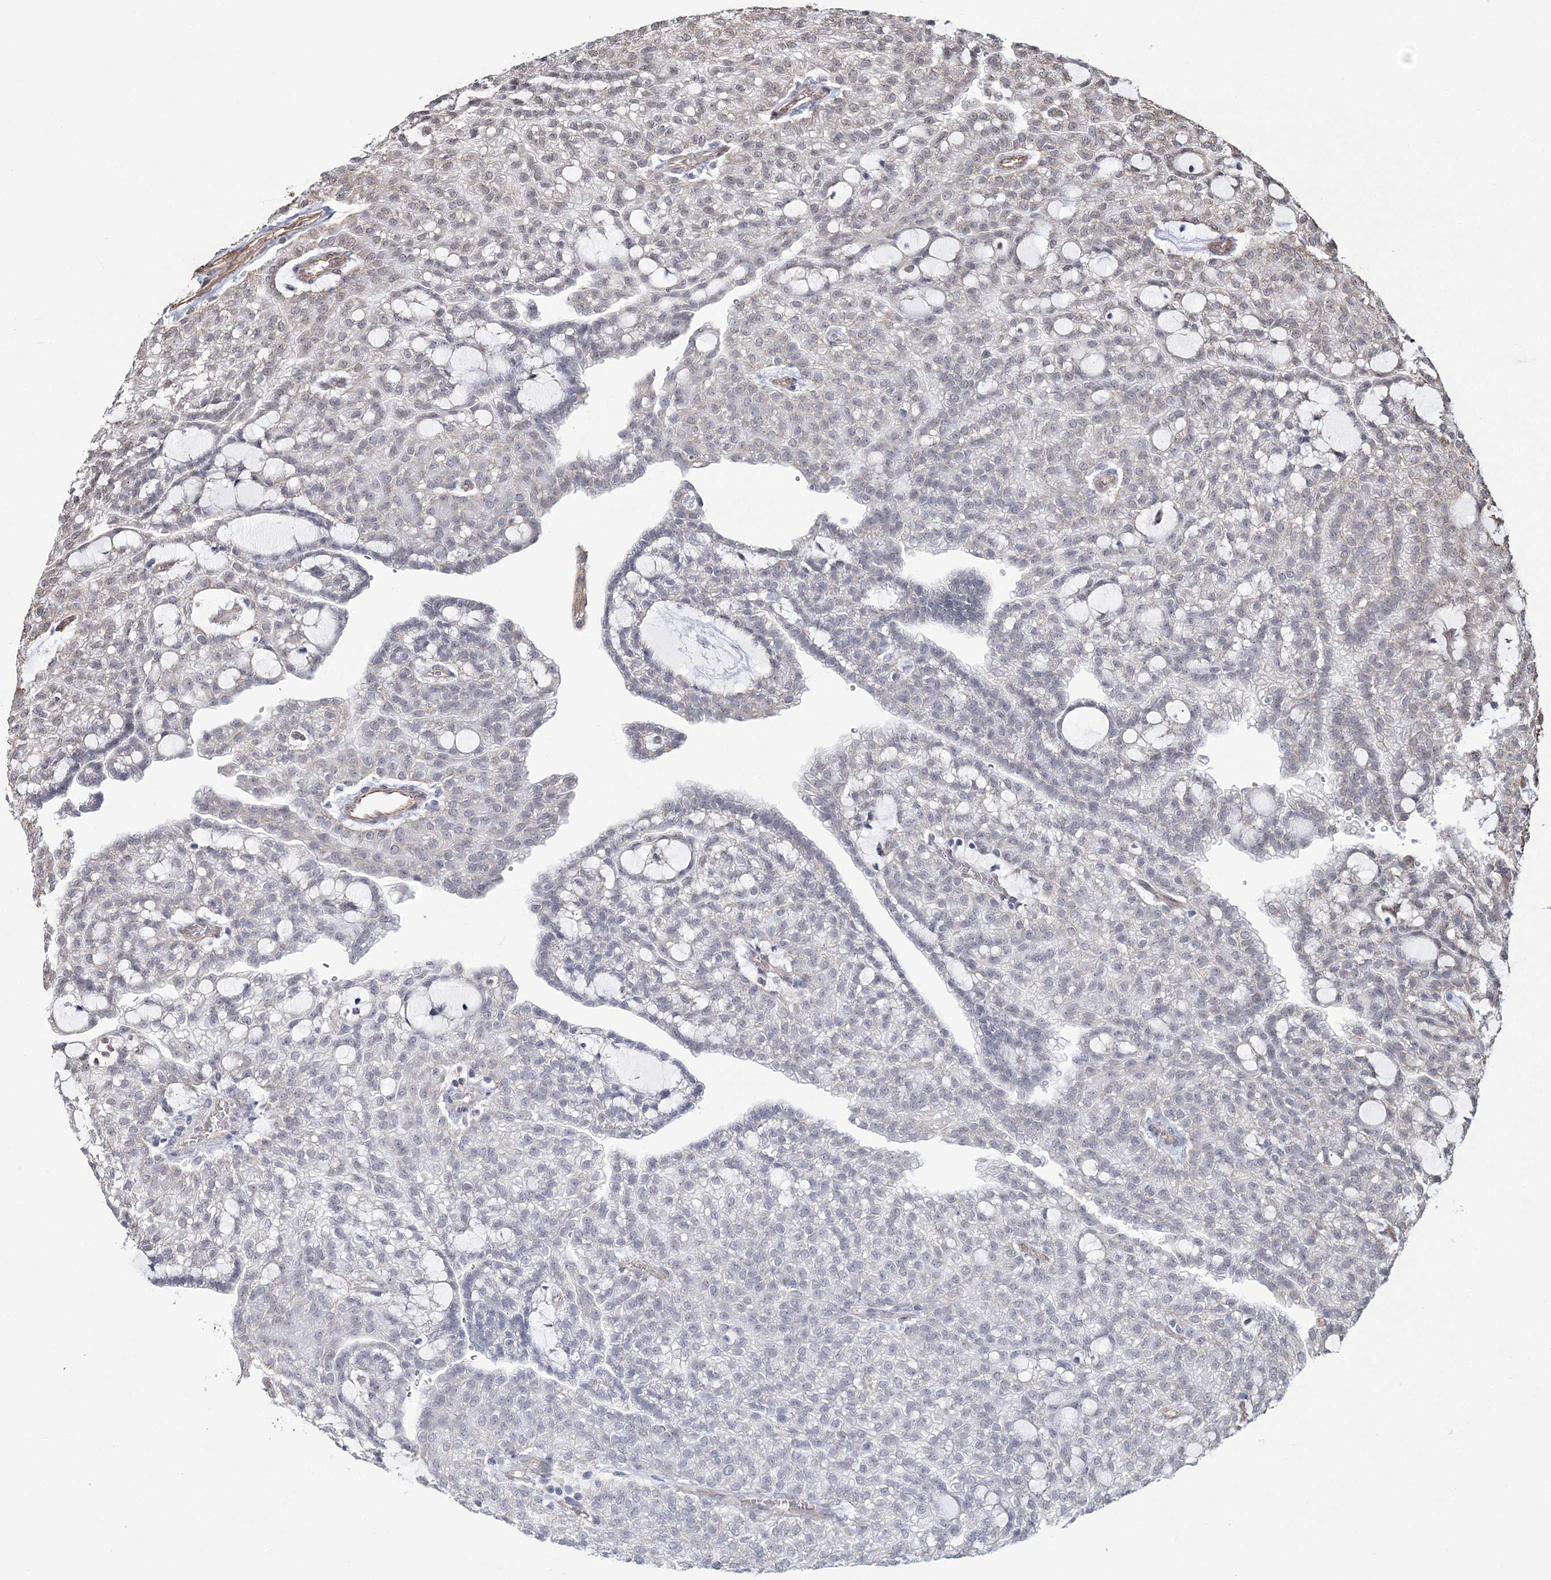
{"staining": {"intensity": "negative", "quantity": "none", "location": "none"}, "tissue": "renal cancer", "cell_type": "Tumor cells", "image_type": "cancer", "snomed": [{"axis": "morphology", "description": "Adenocarcinoma, NOS"}, {"axis": "topography", "description": "Kidney"}], "caption": "Tumor cells are negative for protein expression in human renal cancer (adenocarcinoma).", "gene": "ATP11B", "patient": {"sex": "male", "age": 63}}